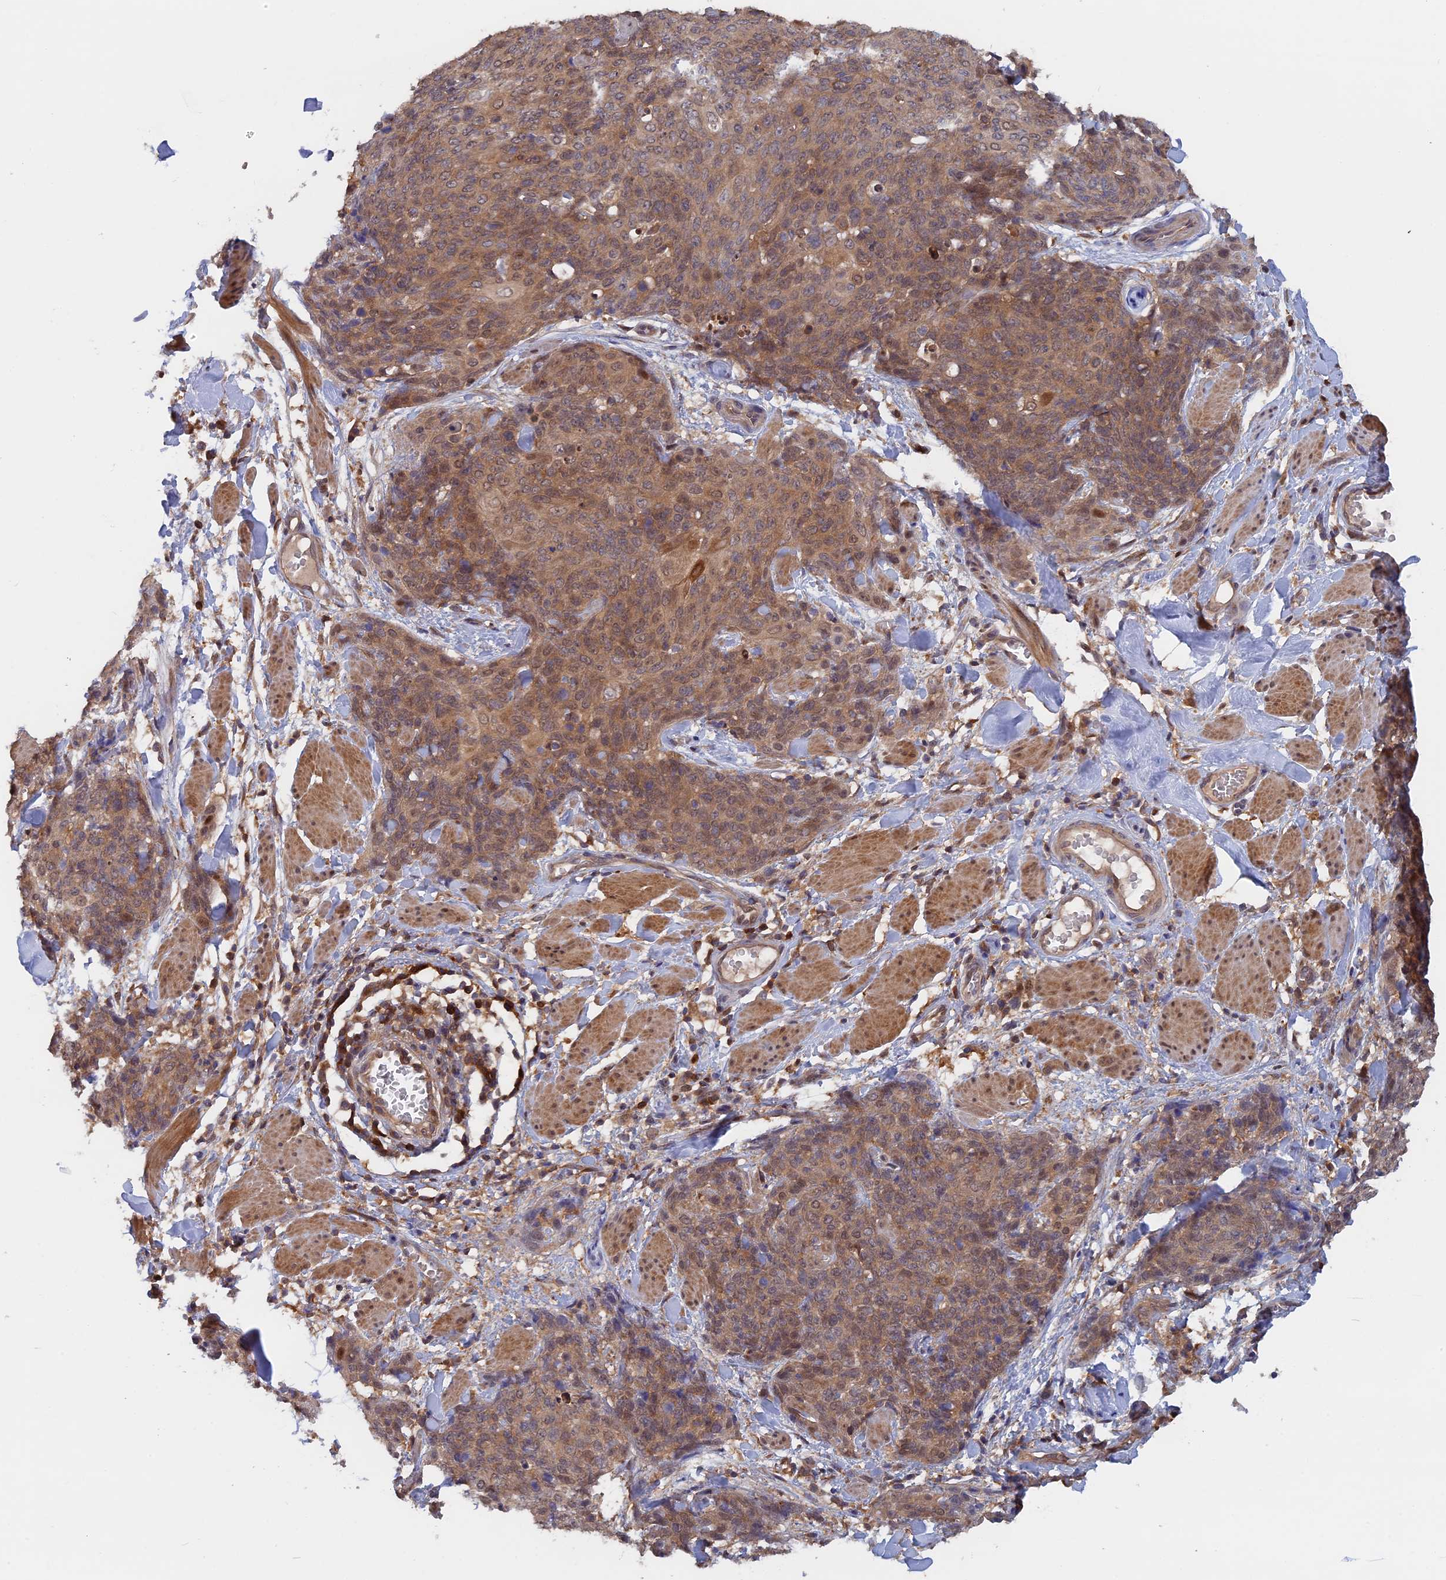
{"staining": {"intensity": "moderate", "quantity": ">75%", "location": "cytoplasmic/membranous"}, "tissue": "skin cancer", "cell_type": "Tumor cells", "image_type": "cancer", "snomed": [{"axis": "morphology", "description": "Squamous cell carcinoma, NOS"}, {"axis": "topography", "description": "Skin"}, {"axis": "topography", "description": "Vulva"}], "caption": "Human skin cancer stained with a brown dye shows moderate cytoplasmic/membranous positive expression in approximately >75% of tumor cells.", "gene": "BLVRA", "patient": {"sex": "female", "age": 85}}